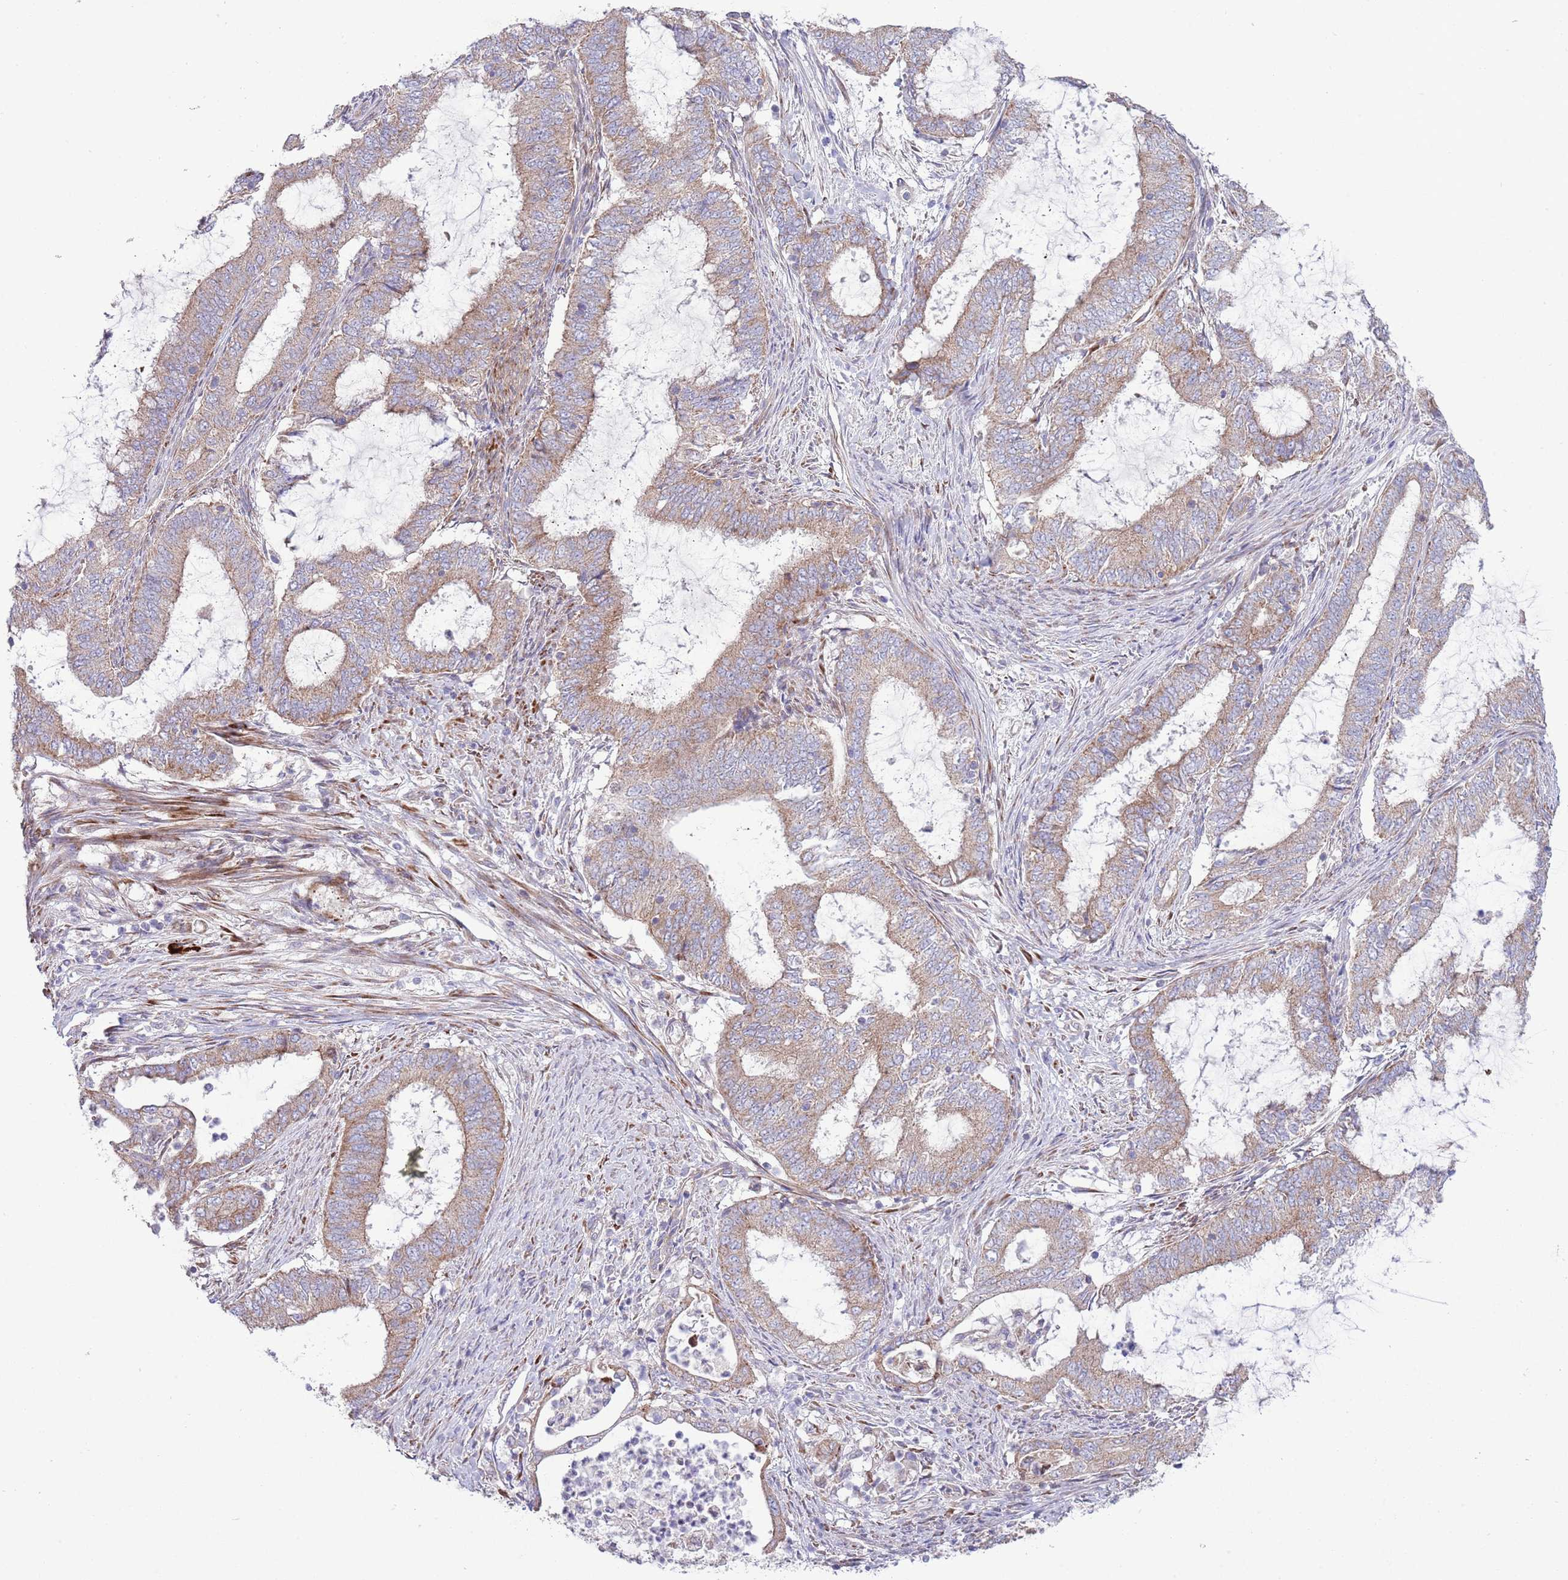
{"staining": {"intensity": "weak", "quantity": ">75%", "location": "cytoplasmic/membranous"}, "tissue": "endometrial cancer", "cell_type": "Tumor cells", "image_type": "cancer", "snomed": [{"axis": "morphology", "description": "Adenocarcinoma, NOS"}, {"axis": "topography", "description": "Endometrium"}], "caption": "Brown immunohistochemical staining in human adenocarcinoma (endometrial) exhibits weak cytoplasmic/membranous positivity in about >75% of tumor cells.", "gene": "TOMM5", "patient": {"sex": "female", "age": 51}}